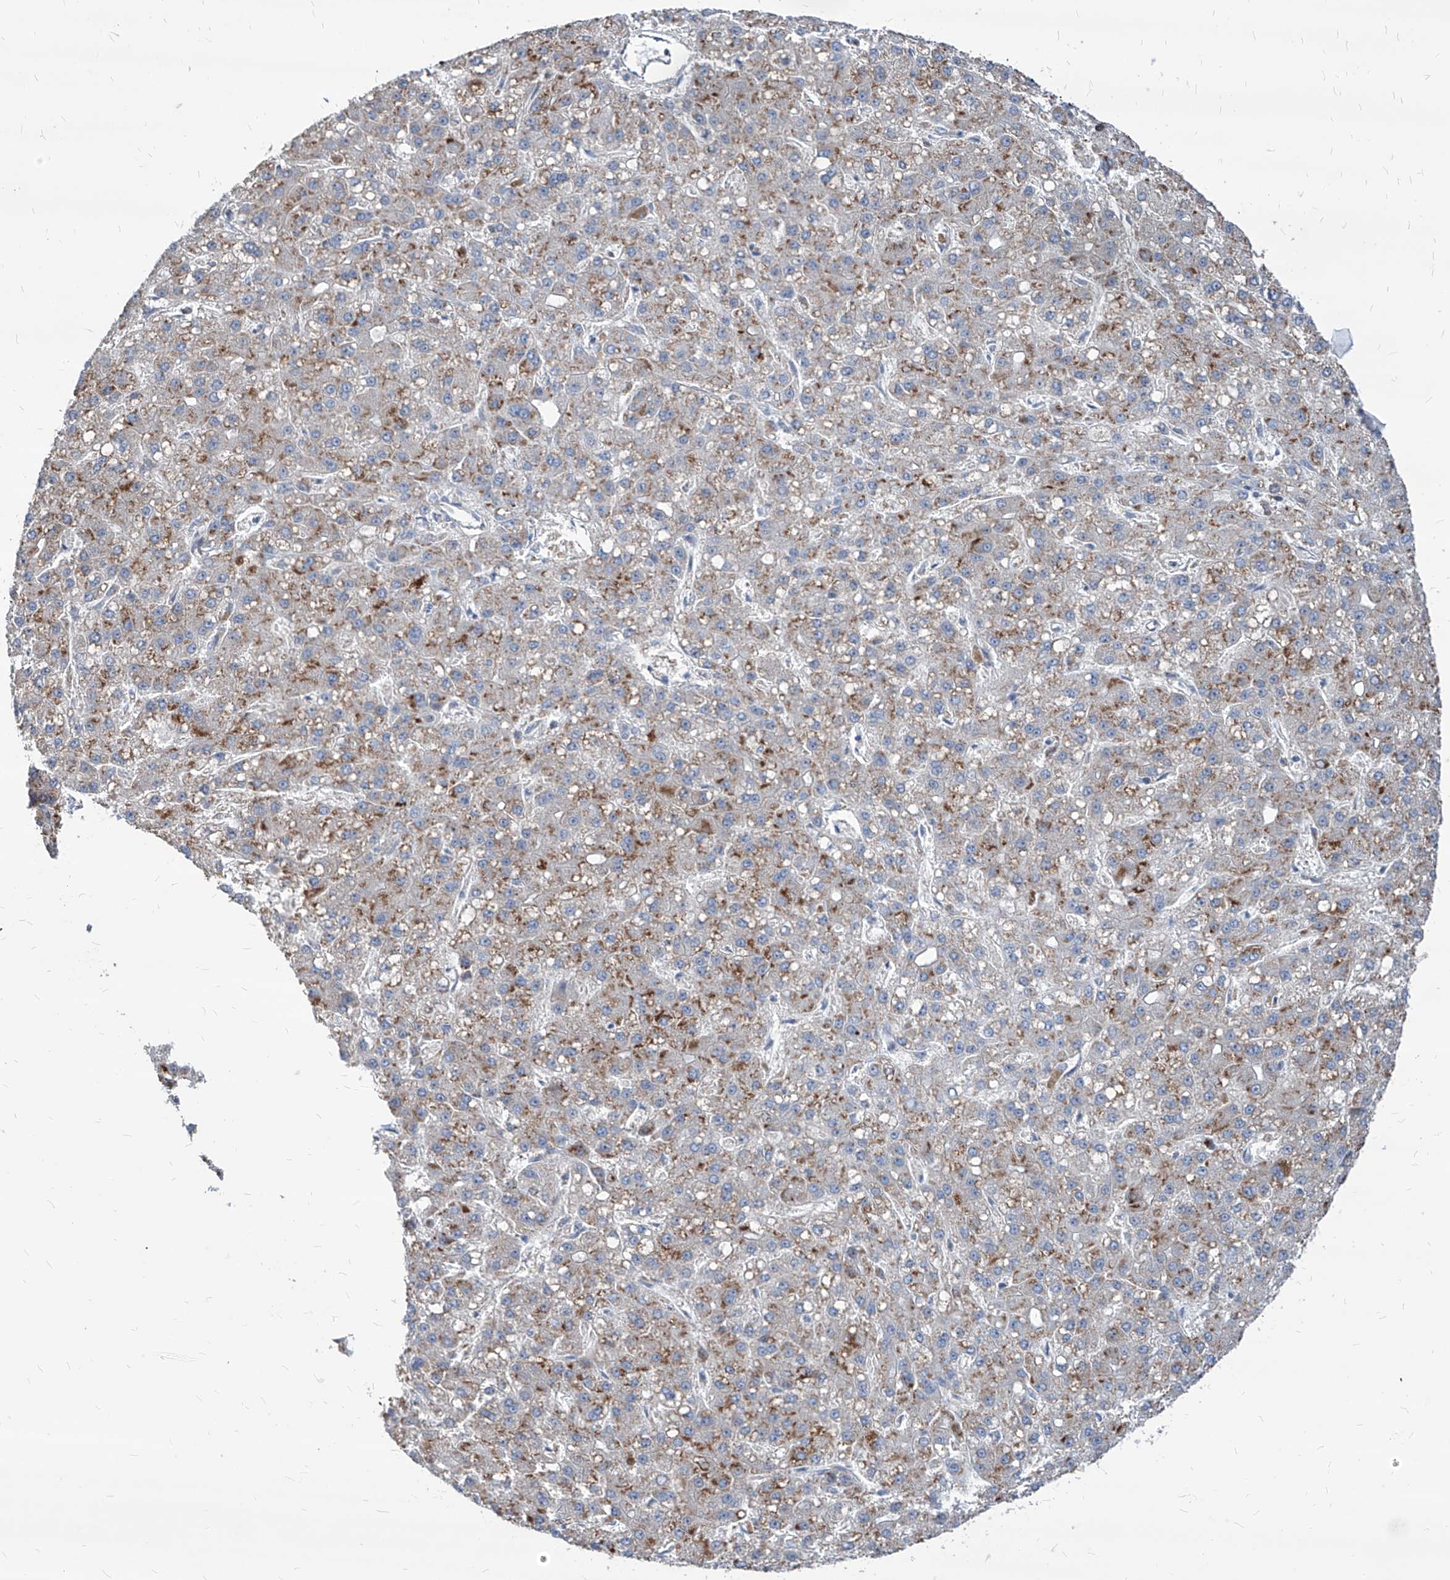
{"staining": {"intensity": "moderate", "quantity": "25%-75%", "location": "cytoplasmic/membranous"}, "tissue": "liver cancer", "cell_type": "Tumor cells", "image_type": "cancer", "snomed": [{"axis": "morphology", "description": "Carcinoma, Hepatocellular, NOS"}, {"axis": "topography", "description": "Liver"}], "caption": "DAB (3,3'-diaminobenzidine) immunohistochemical staining of liver cancer displays moderate cytoplasmic/membranous protein staining in approximately 25%-75% of tumor cells.", "gene": "AGPS", "patient": {"sex": "male", "age": 67}}